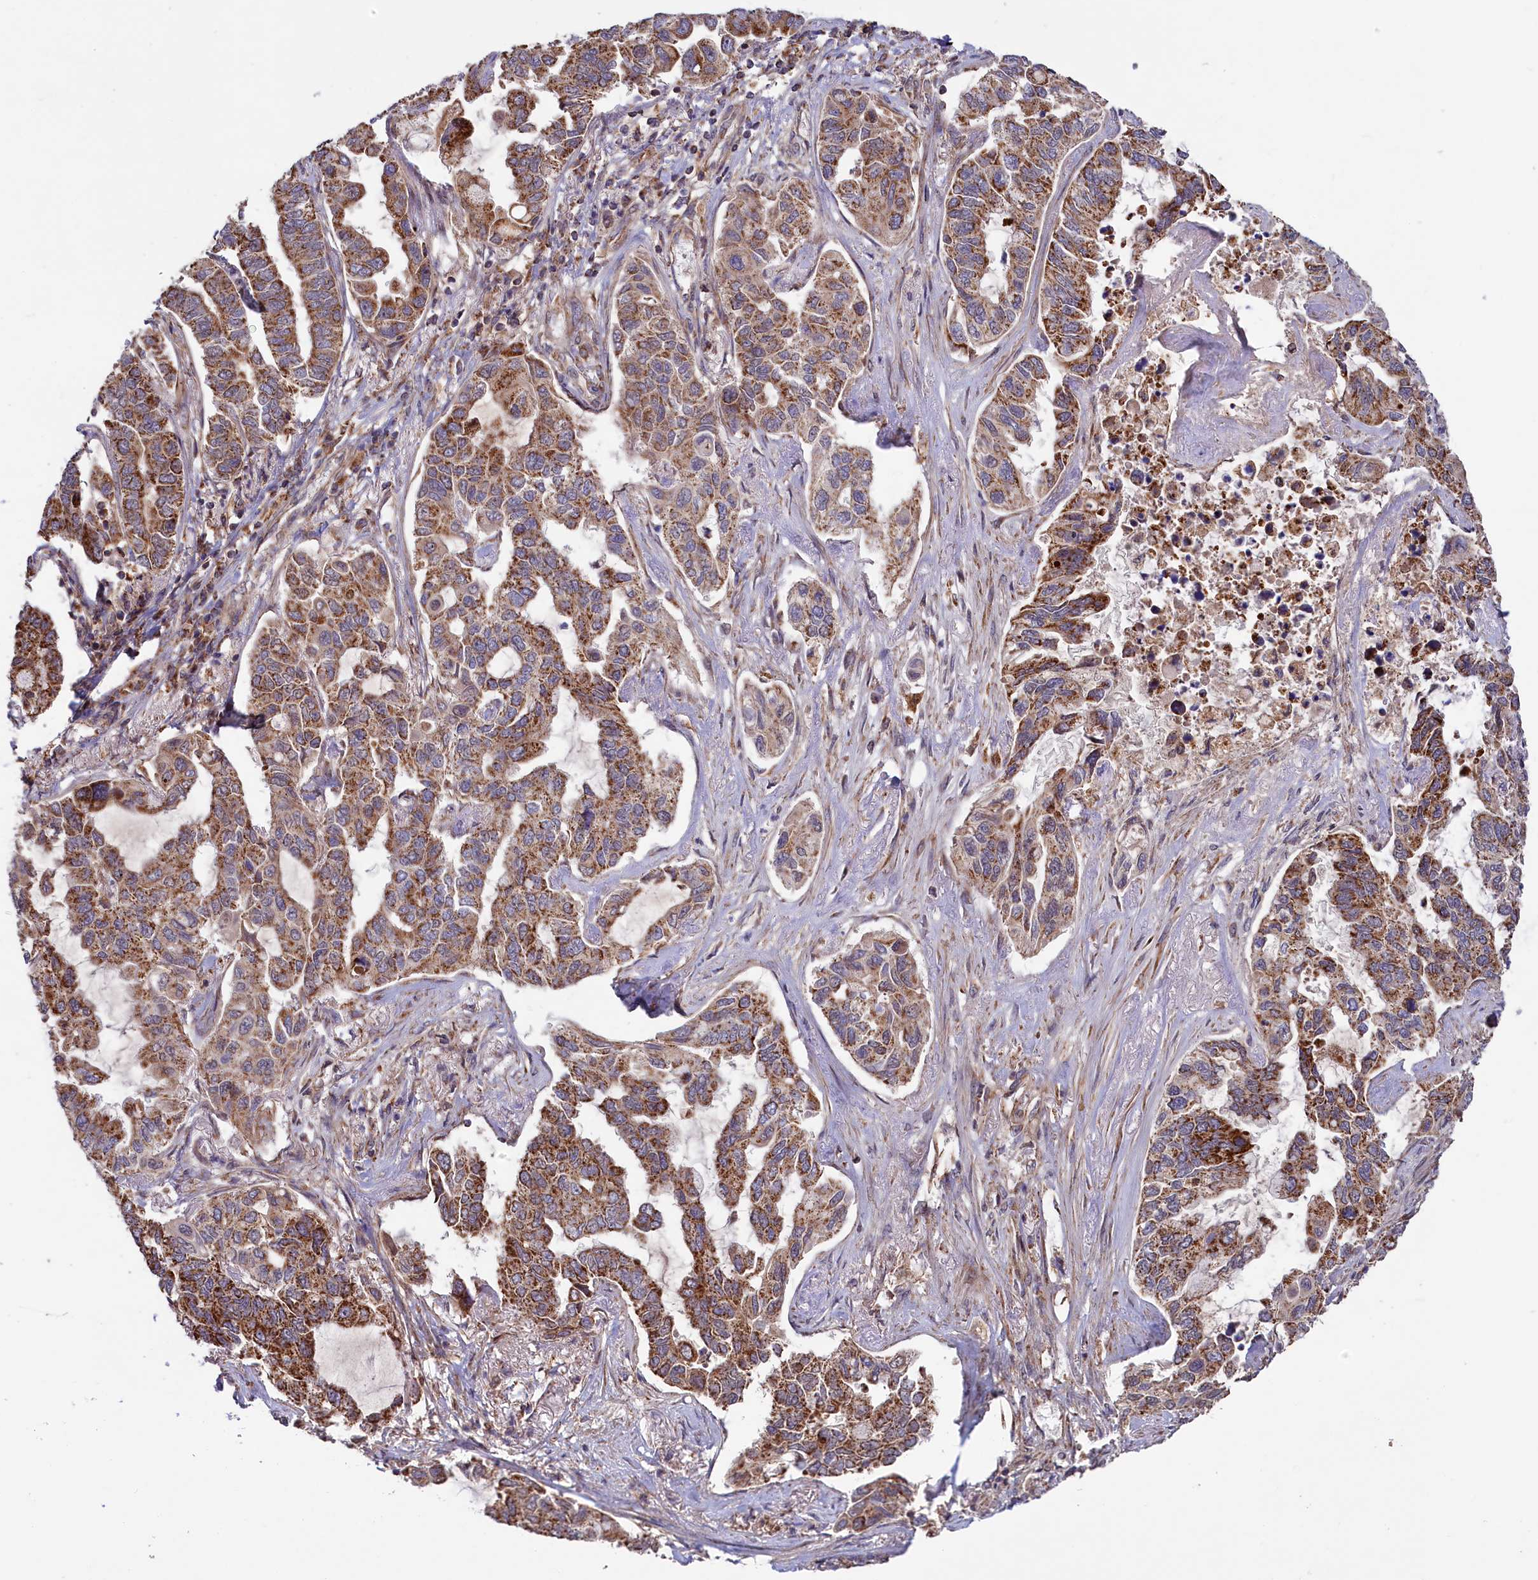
{"staining": {"intensity": "strong", "quantity": ">75%", "location": "cytoplasmic/membranous"}, "tissue": "lung cancer", "cell_type": "Tumor cells", "image_type": "cancer", "snomed": [{"axis": "morphology", "description": "Adenocarcinoma, NOS"}, {"axis": "topography", "description": "Lung"}], "caption": "A photomicrograph showing strong cytoplasmic/membranous positivity in about >75% of tumor cells in lung cancer, as visualized by brown immunohistochemical staining.", "gene": "DUS3L", "patient": {"sex": "male", "age": 64}}